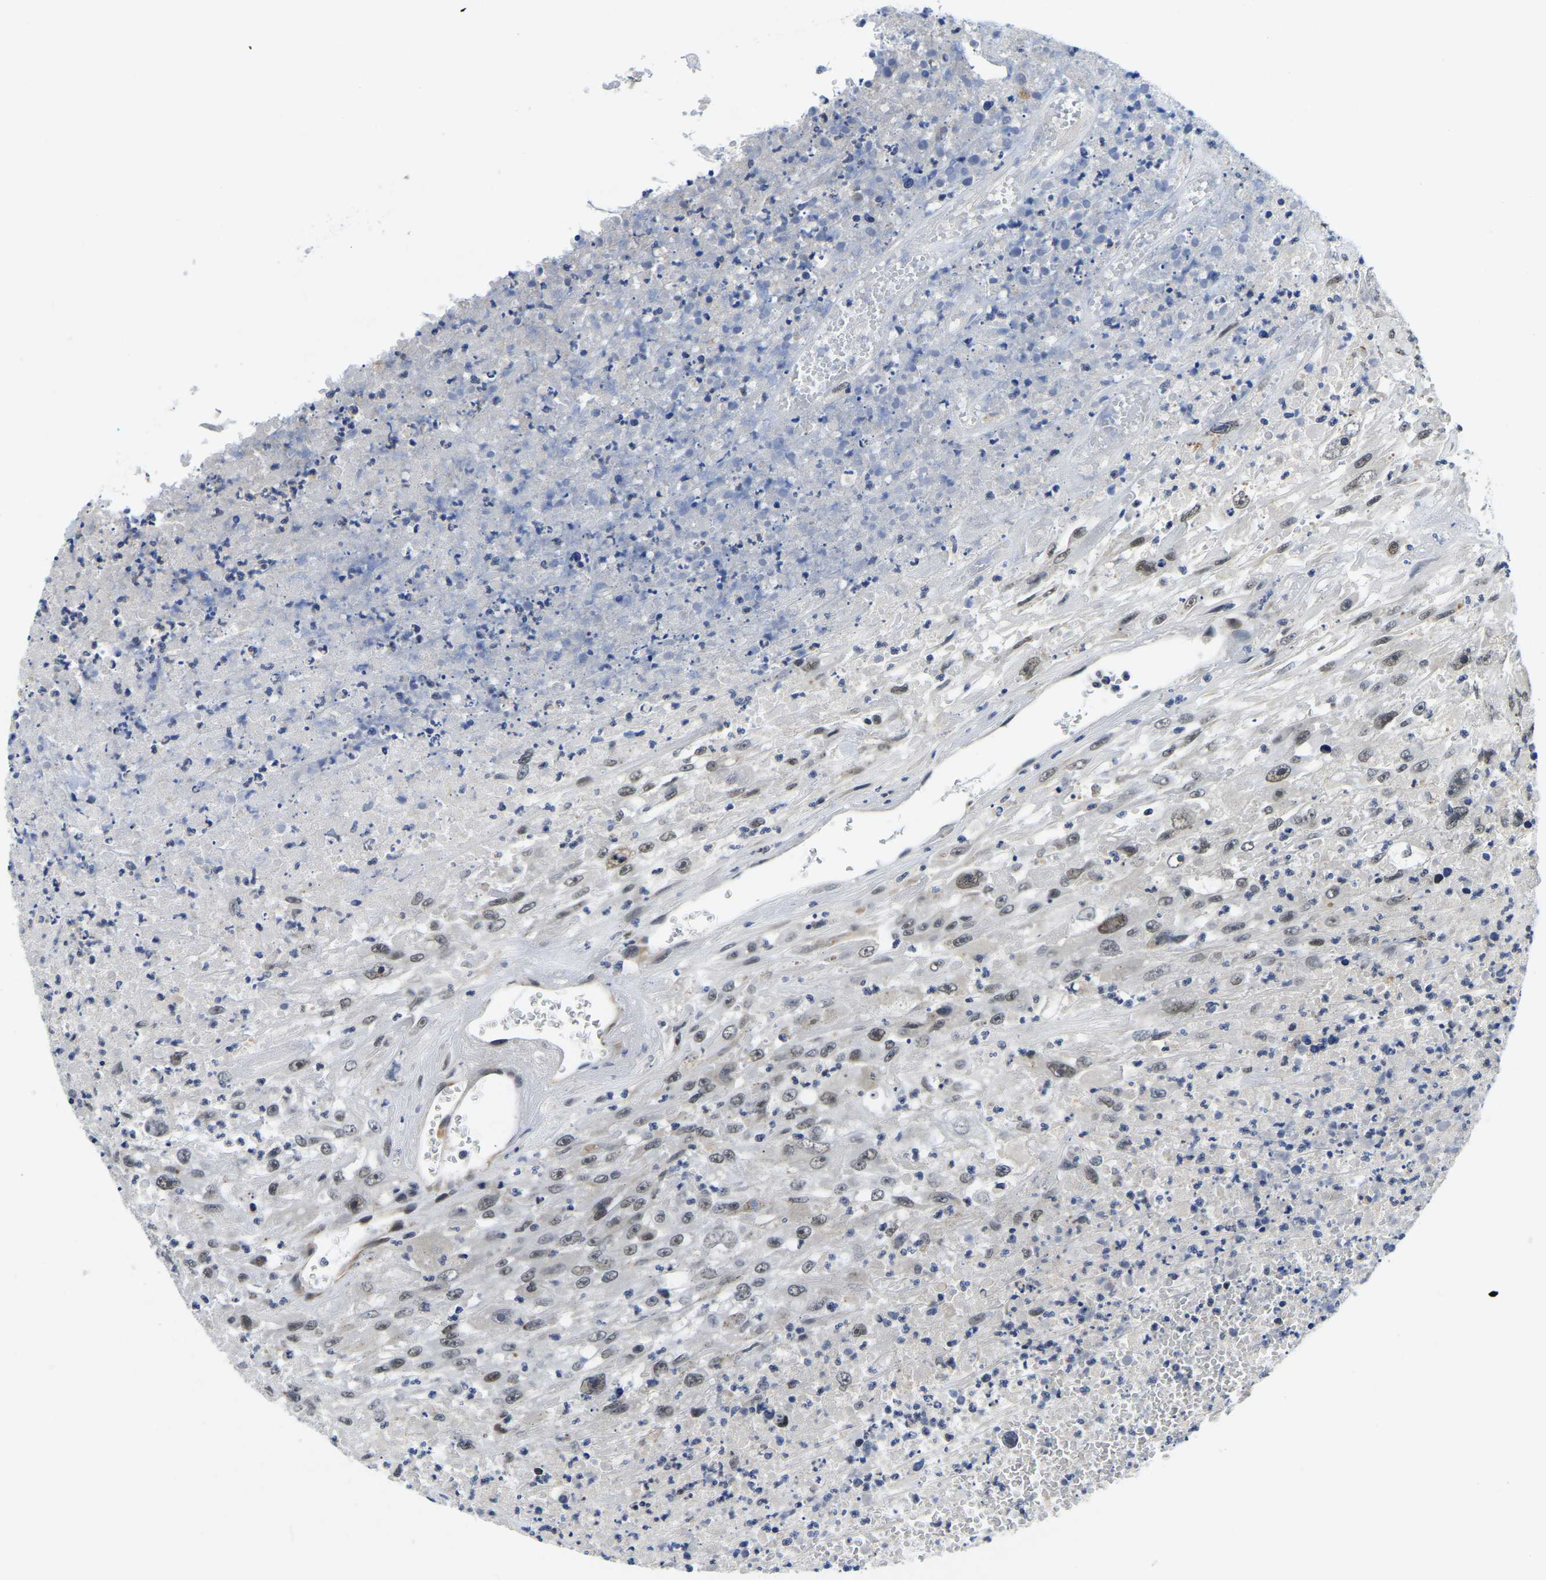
{"staining": {"intensity": "weak", "quantity": ">75%", "location": "nuclear"}, "tissue": "urothelial cancer", "cell_type": "Tumor cells", "image_type": "cancer", "snomed": [{"axis": "morphology", "description": "Urothelial carcinoma, High grade"}, {"axis": "topography", "description": "Urinary bladder"}], "caption": "Urothelial cancer tissue exhibits weak nuclear positivity in about >75% of tumor cells, visualized by immunohistochemistry.", "gene": "POLDIP3", "patient": {"sex": "male", "age": 46}}